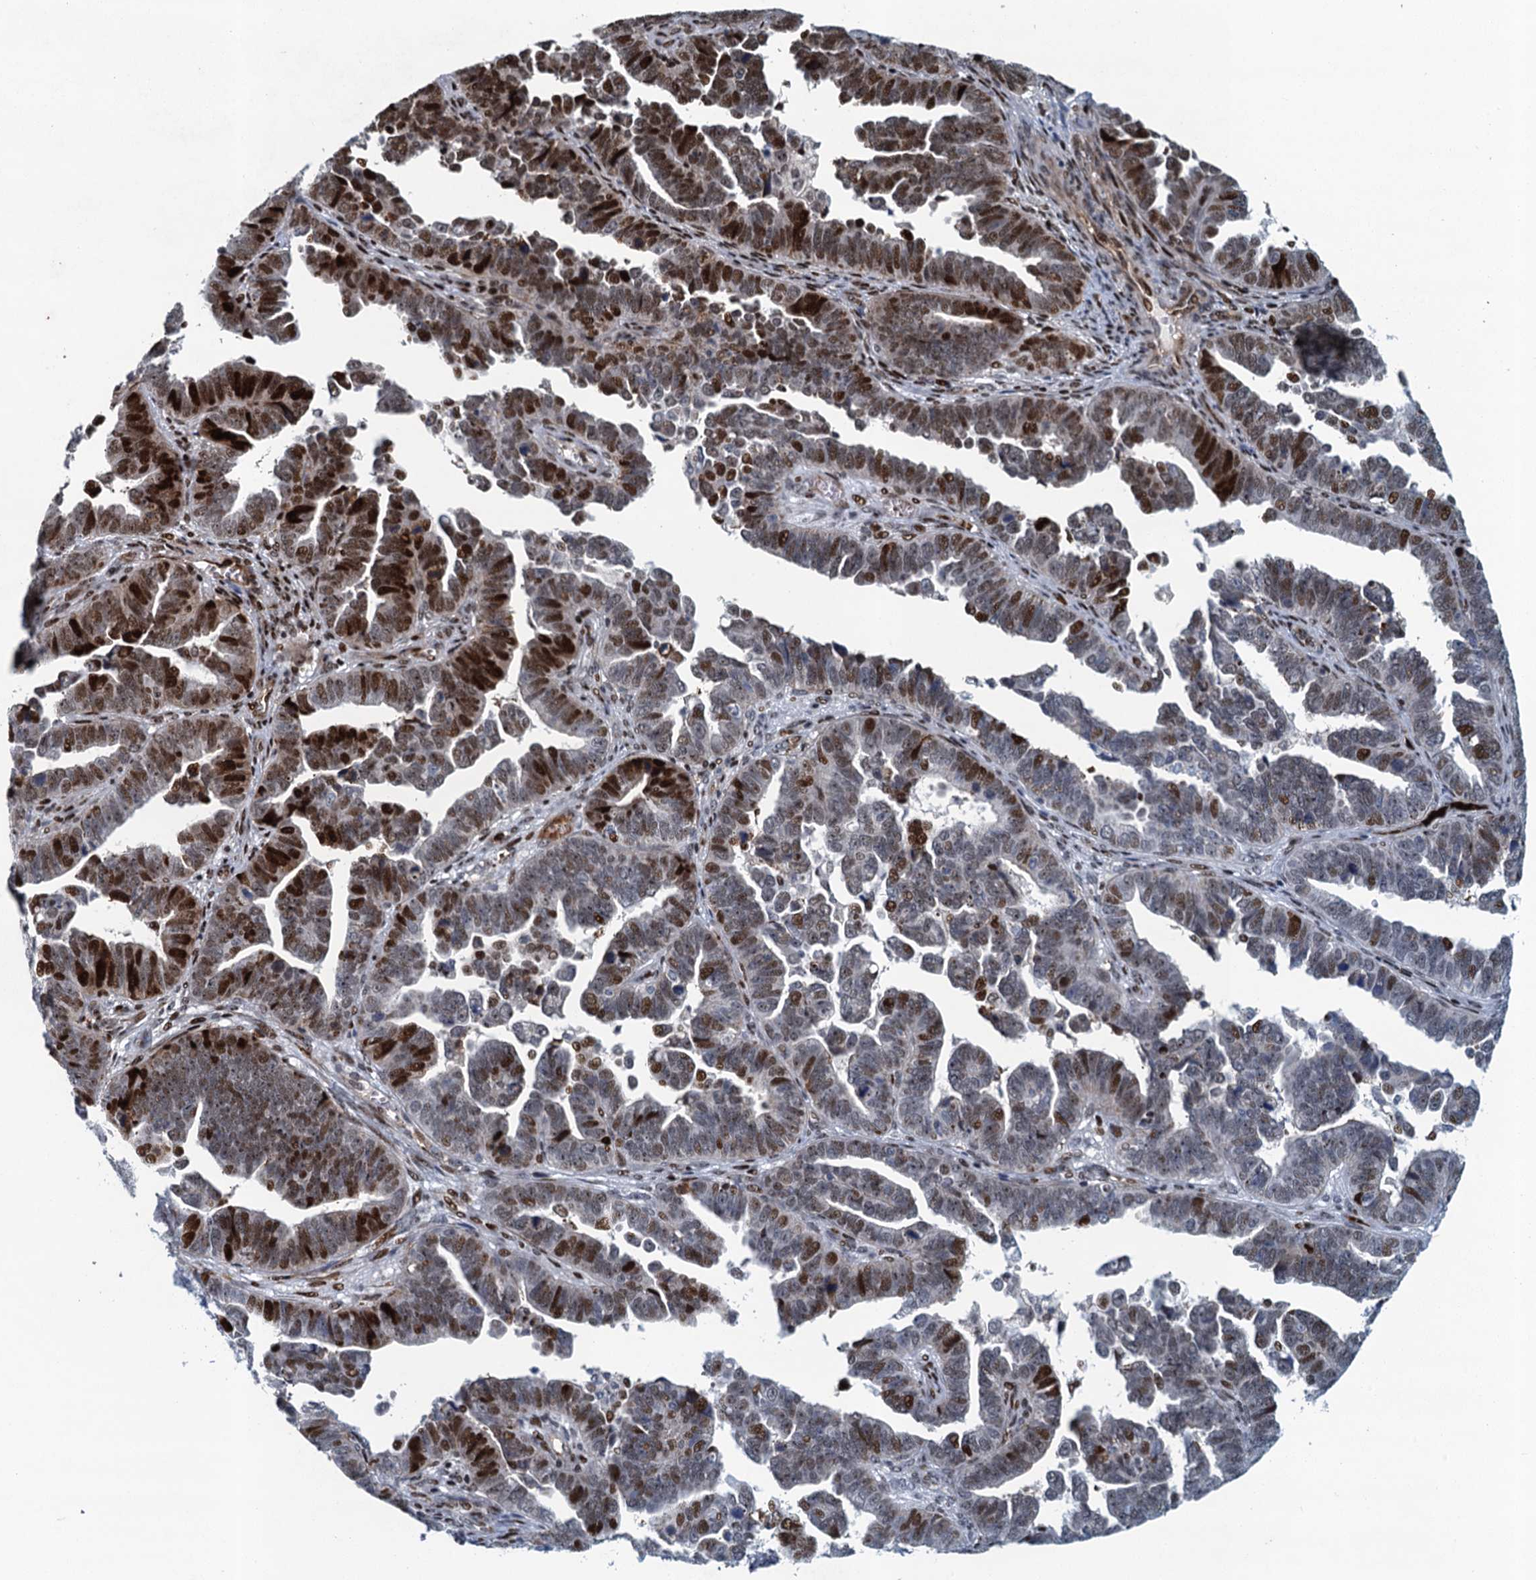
{"staining": {"intensity": "strong", "quantity": "25%-75%", "location": "nuclear"}, "tissue": "endometrial cancer", "cell_type": "Tumor cells", "image_type": "cancer", "snomed": [{"axis": "morphology", "description": "Adenocarcinoma, NOS"}, {"axis": "topography", "description": "Endometrium"}], "caption": "The immunohistochemical stain labels strong nuclear positivity in tumor cells of endometrial adenocarcinoma tissue. Ihc stains the protein of interest in brown and the nuclei are stained blue.", "gene": "ANKRD13D", "patient": {"sex": "female", "age": 75}}